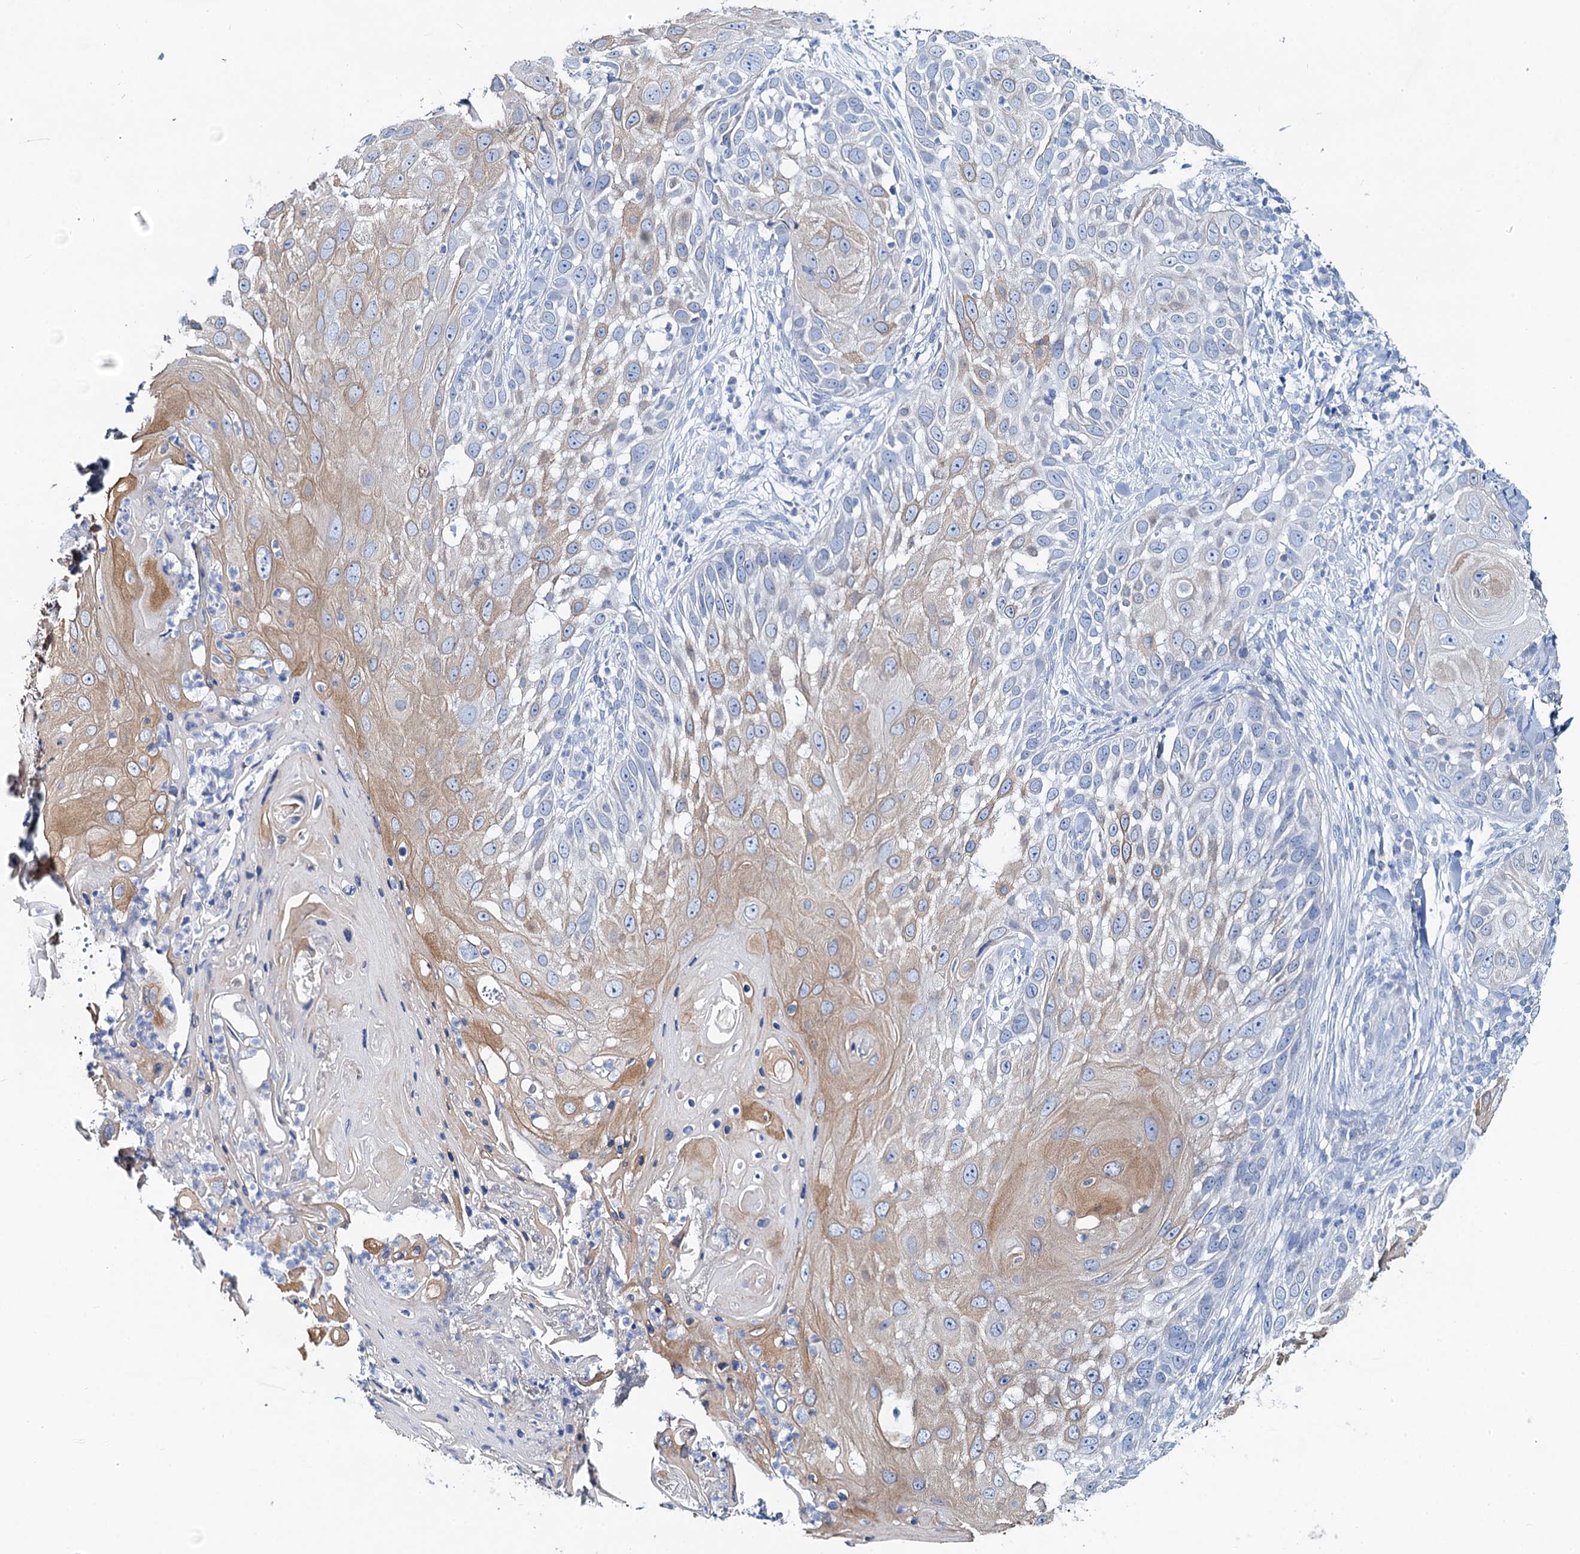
{"staining": {"intensity": "moderate", "quantity": "<25%", "location": "cytoplasmic/membranous"}, "tissue": "skin cancer", "cell_type": "Tumor cells", "image_type": "cancer", "snomed": [{"axis": "morphology", "description": "Squamous cell carcinoma, NOS"}, {"axis": "topography", "description": "Skin"}], "caption": "Skin cancer tissue shows moderate cytoplasmic/membranous positivity in about <25% of tumor cells, visualized by immunohistochemistry.", "gene": "TOX3", "patient": {"sex": "female", "age": 44}}